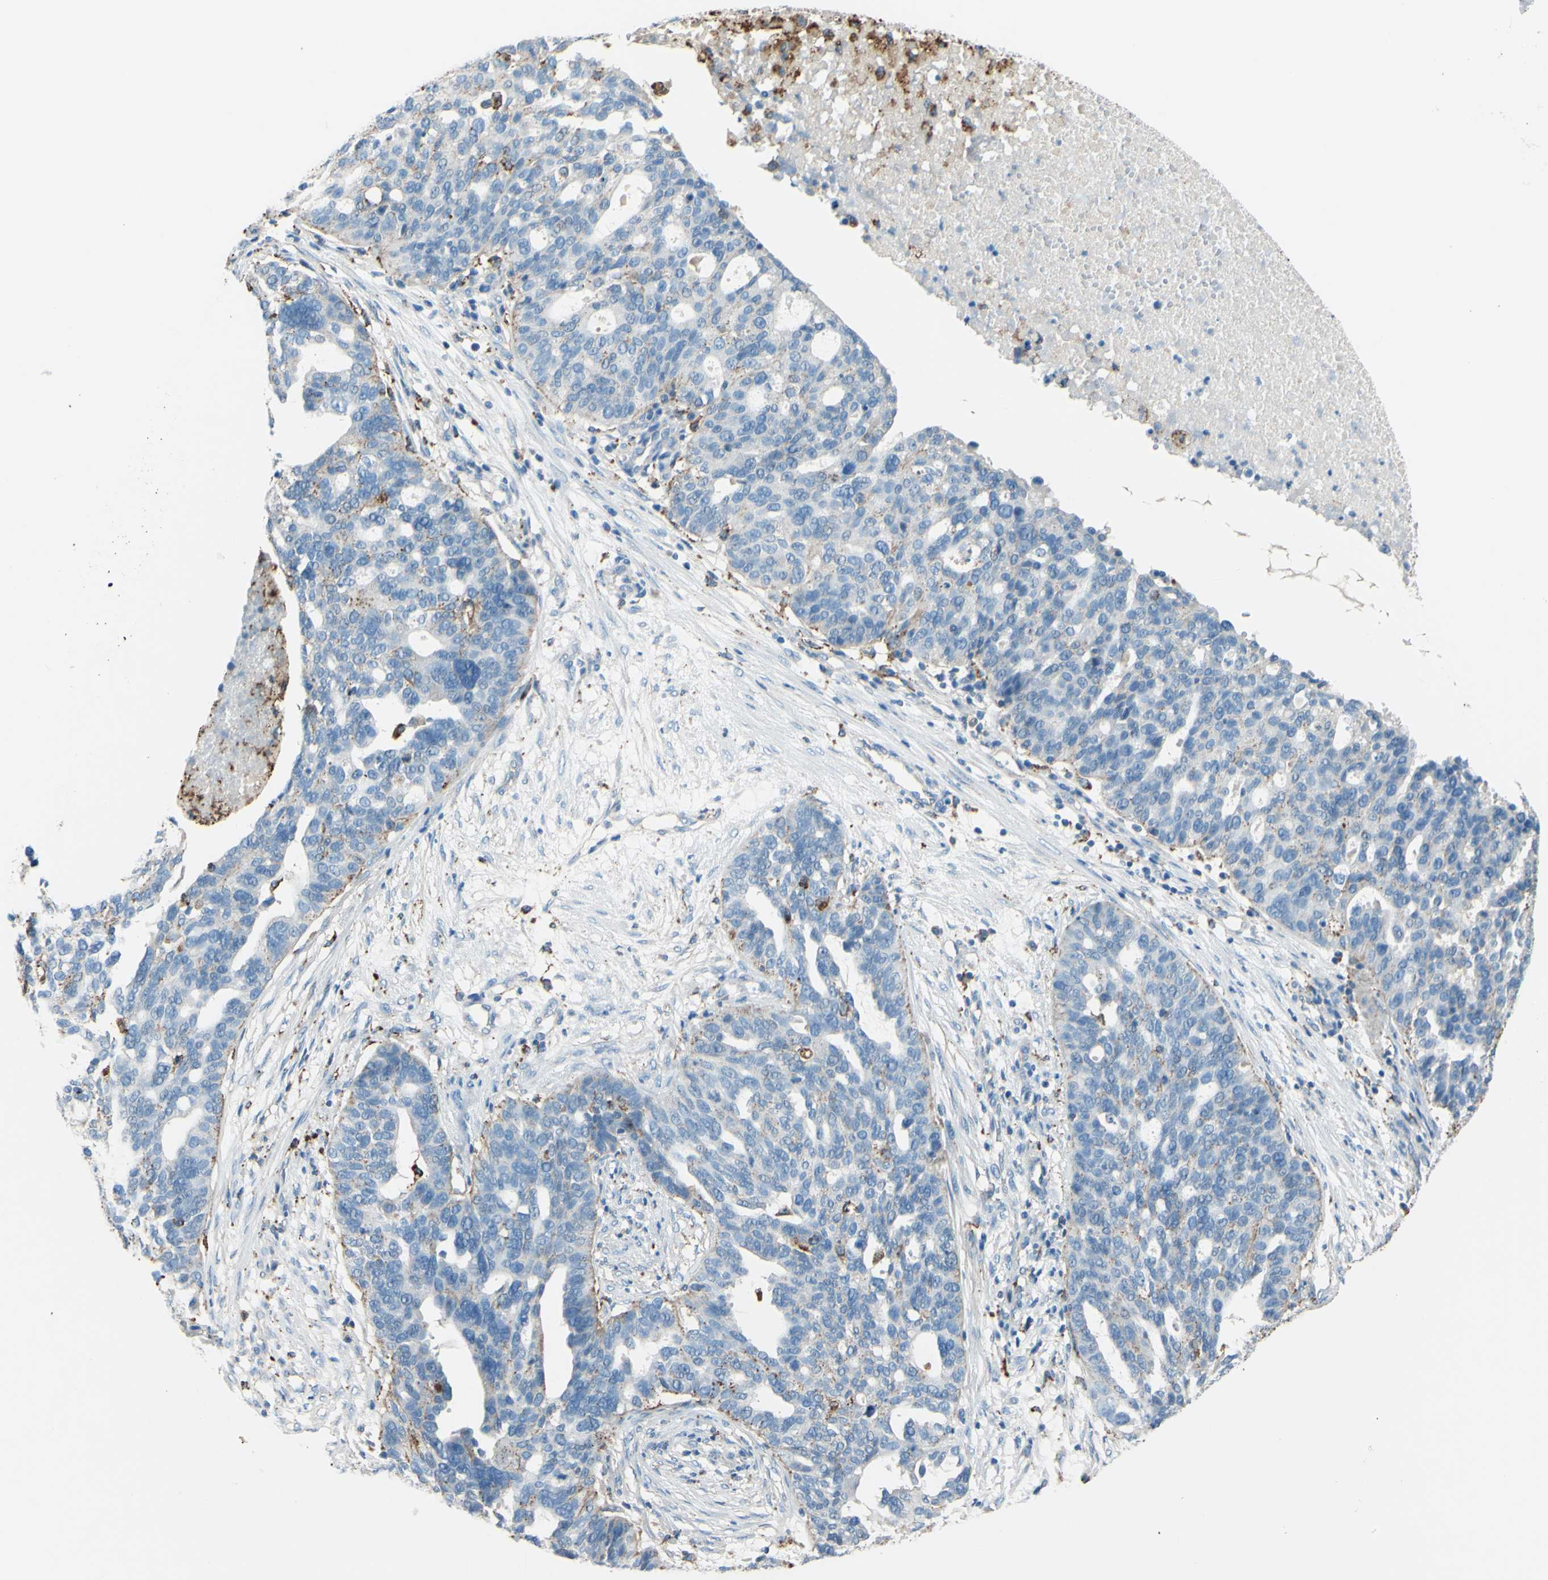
{"staining": {"intensity": "negative", "quantity": "none", "location": "none"}, "tissue": "ovarian cancer", "cell_type": "Tumor cells", "image_type": "cancer", "snomed": [{"axis": "morphology", "description": "Cystadenocarcinoma, serous, NOS"}, {"axis": "topography", "description": "Ovary"}], "caption": "This is an IHC image of serous cystadenocarcinoma (ovarian). There is no expression in tumor cells.", "gene": "CTSD", "patient": {"sex": "female", "age": 59}}